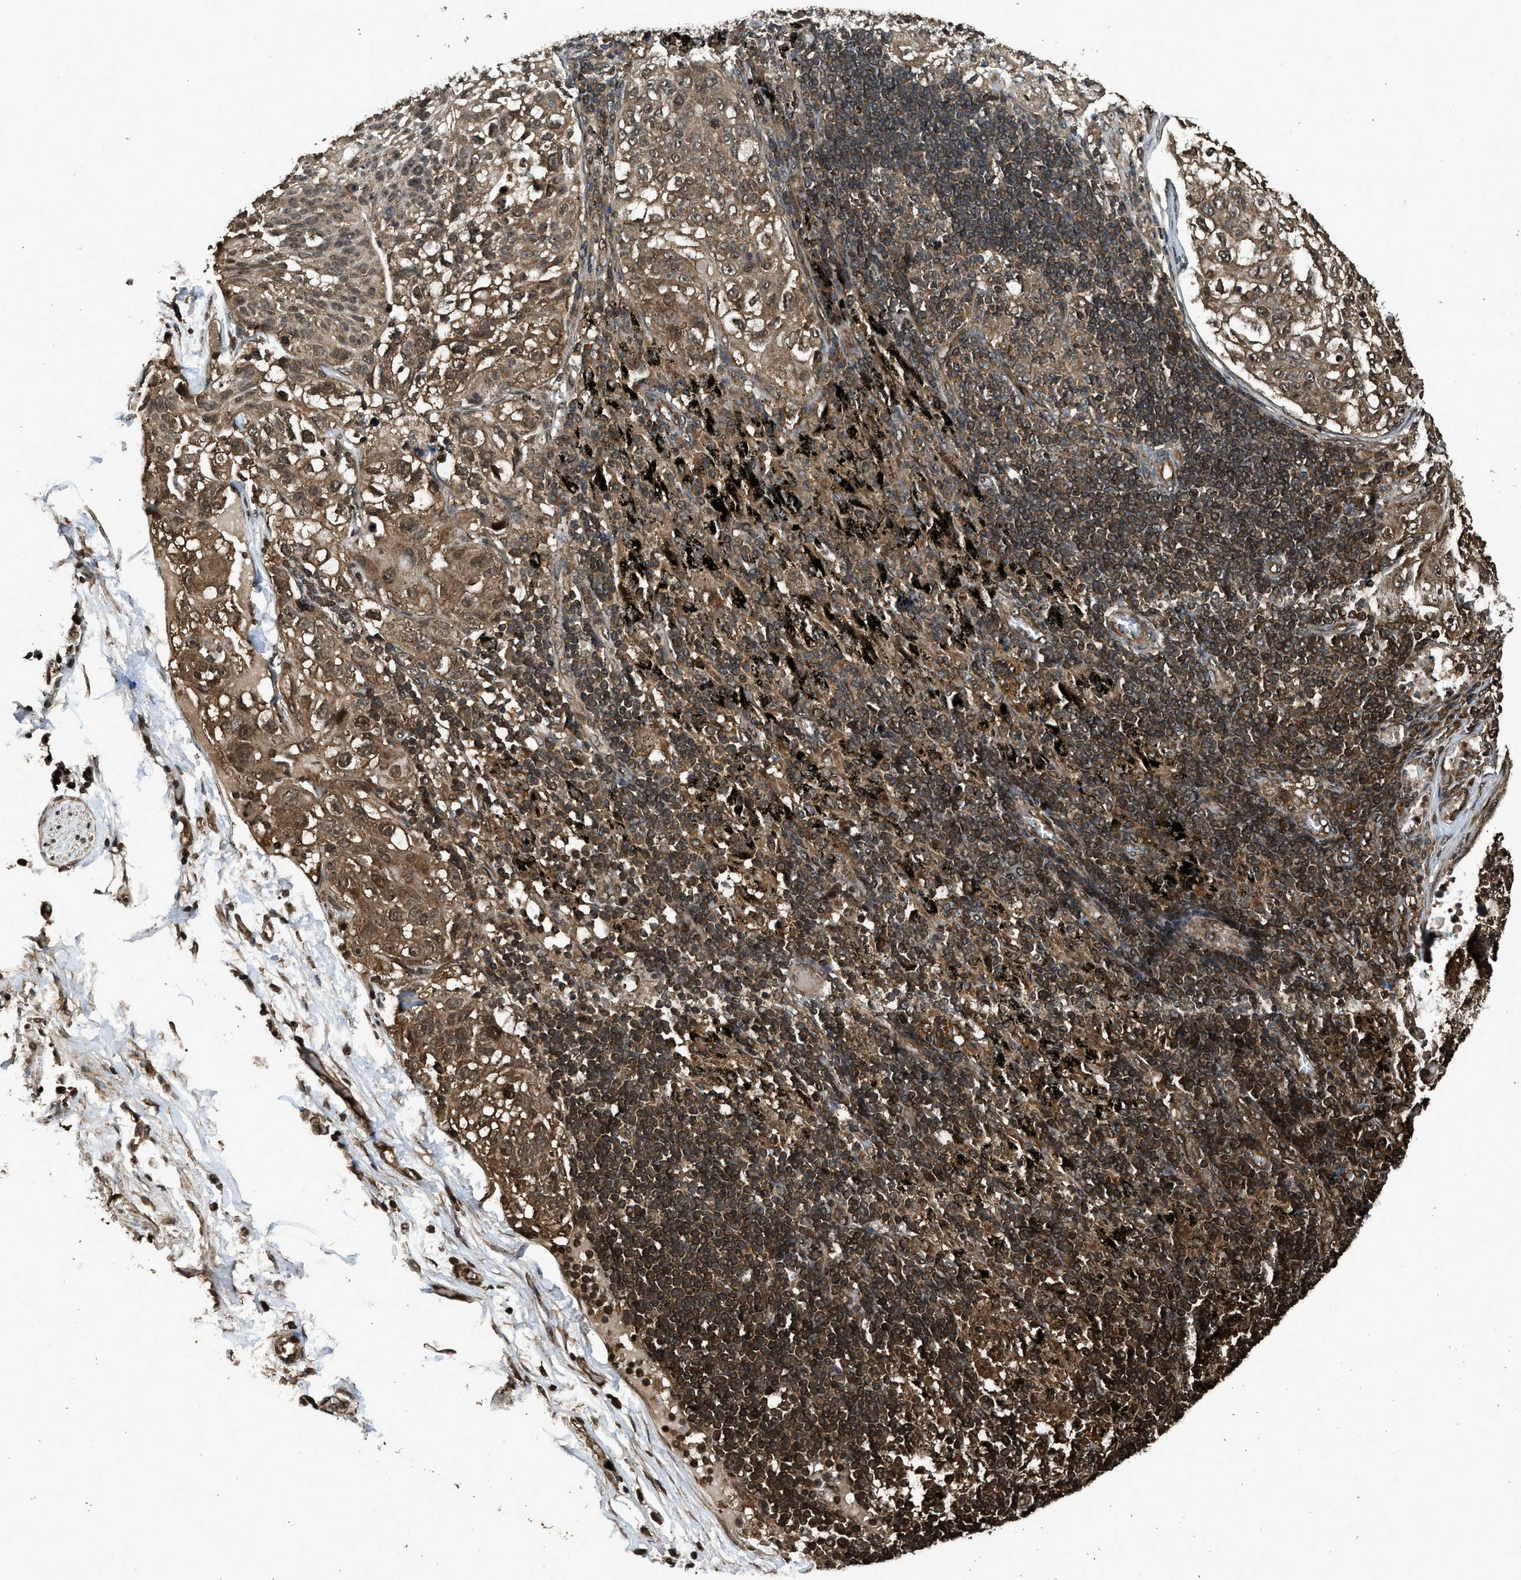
{"staining": {"intensity": "moderate", "quantity": "25%-75%", "location": "cytoplasmic/membranous"}, "tissue": "lung cancer", "cell_type": "Tumor cells", "image_type": "cancer", "snomed": [{"axis": "morphology", "description": "Inflammation, NOS"}, {"axis": "morphology", "description": "Squamous cell carcinoma, NOS"}, {"axis": "topography", "description": "Lymph node"}, {"axis": "topography", "description": "Soft tissue"}, {"axis": "topography", "description": "Lung"}], "caption": "Moderate cytoplasmic/membranous protein staining is appreciated in approximately 25%-75% of tumor cells in squamous cell carcinoma (lung).", "gene": "MYBL2", "patient": {"sex": "male", "age": 66}}